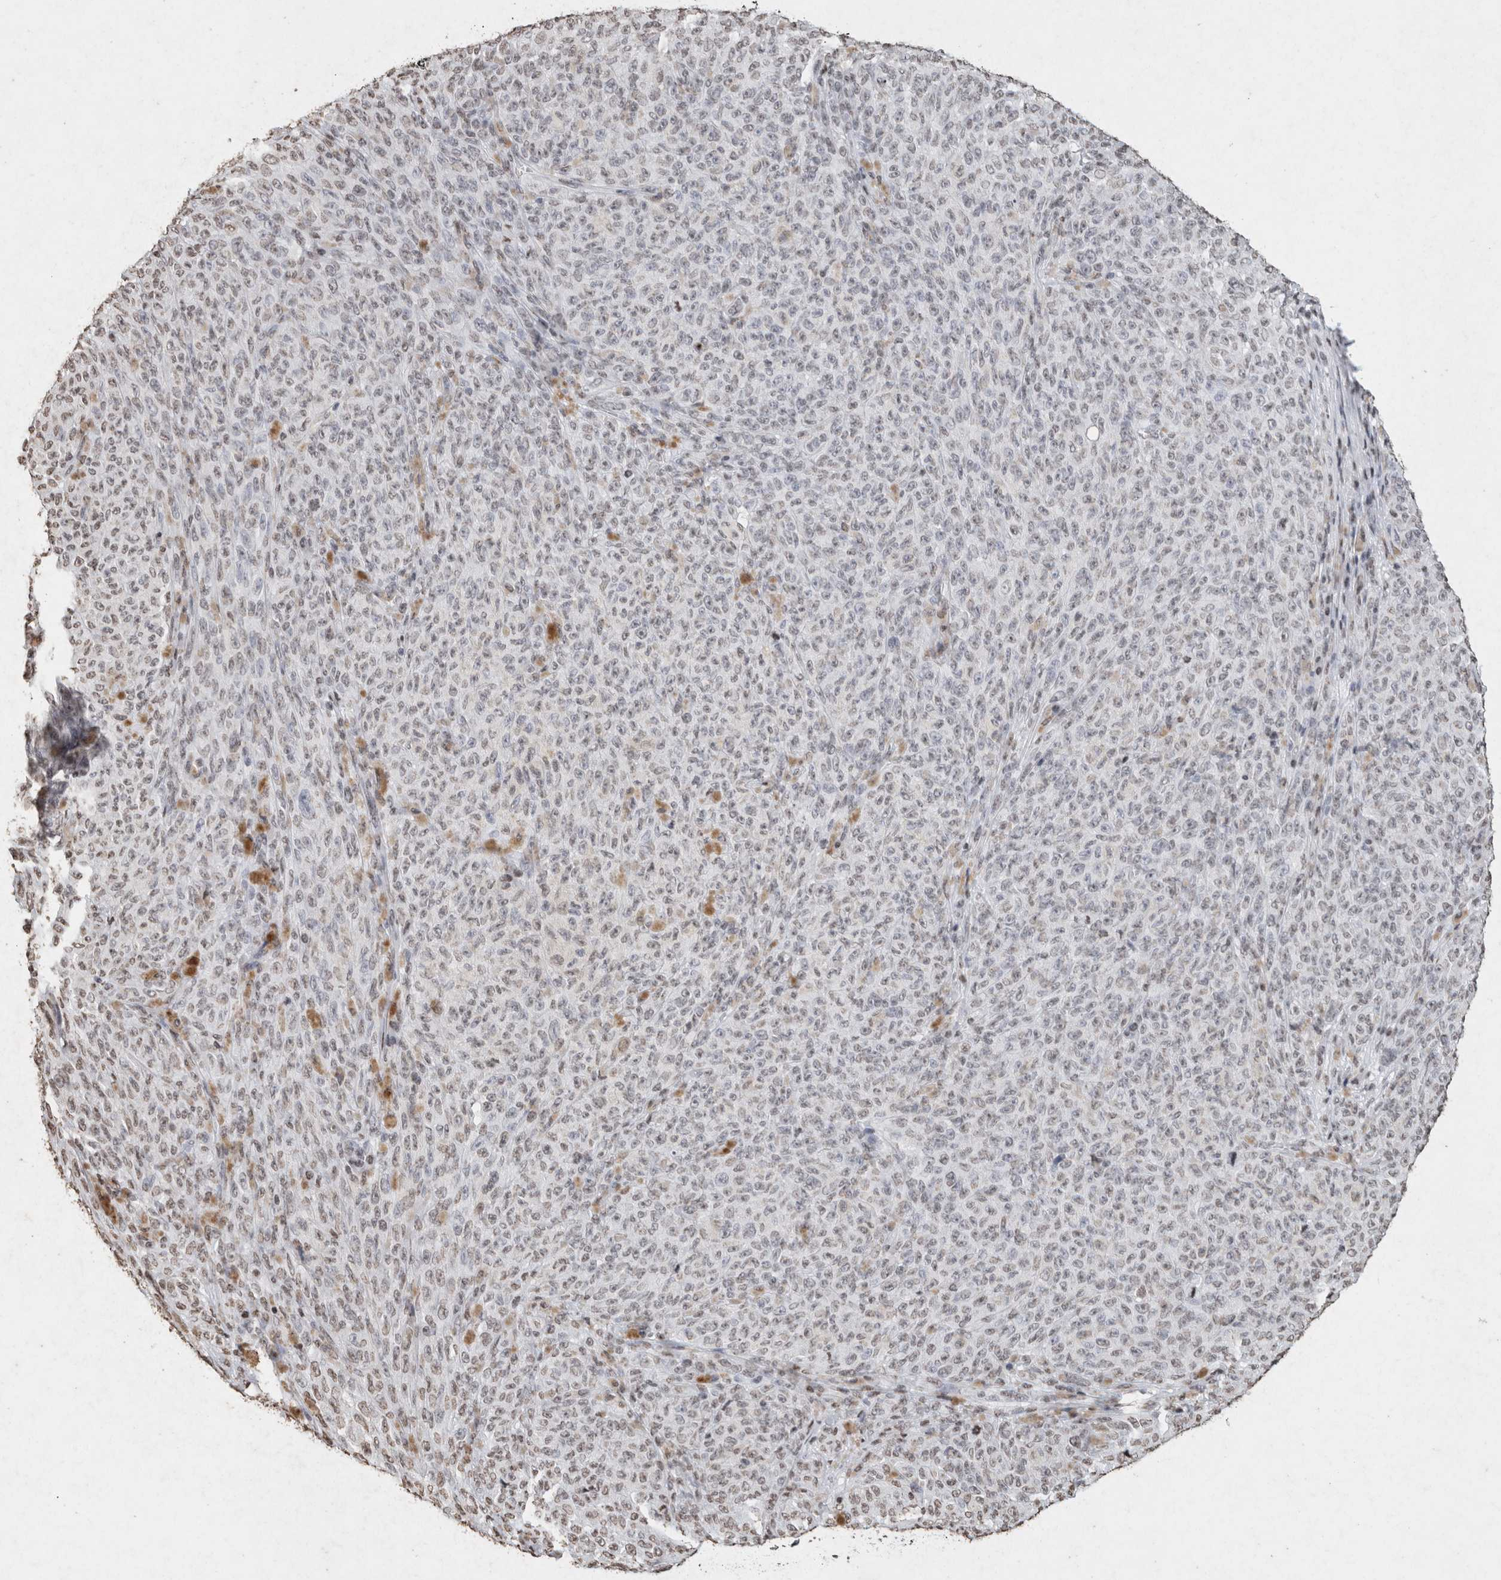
{"staining": {"intensity": "weak", "quantity": "<25%", "location": "nuclear"}, "tissue": "melanoma", "cell_type": "Tumor cells", "image_type": "cancer", "snomed": [{"axis": "morphology", "description": "Malignant melanoma, NOS"}, {"axis": "topography", "description": "Skin"}], "caption": "A histopathology image of melanoma stained for a protein displays no brown staining in tumor cells.", "gene": "CNTN1", "patient": {"sex": "female", "age": 82}}